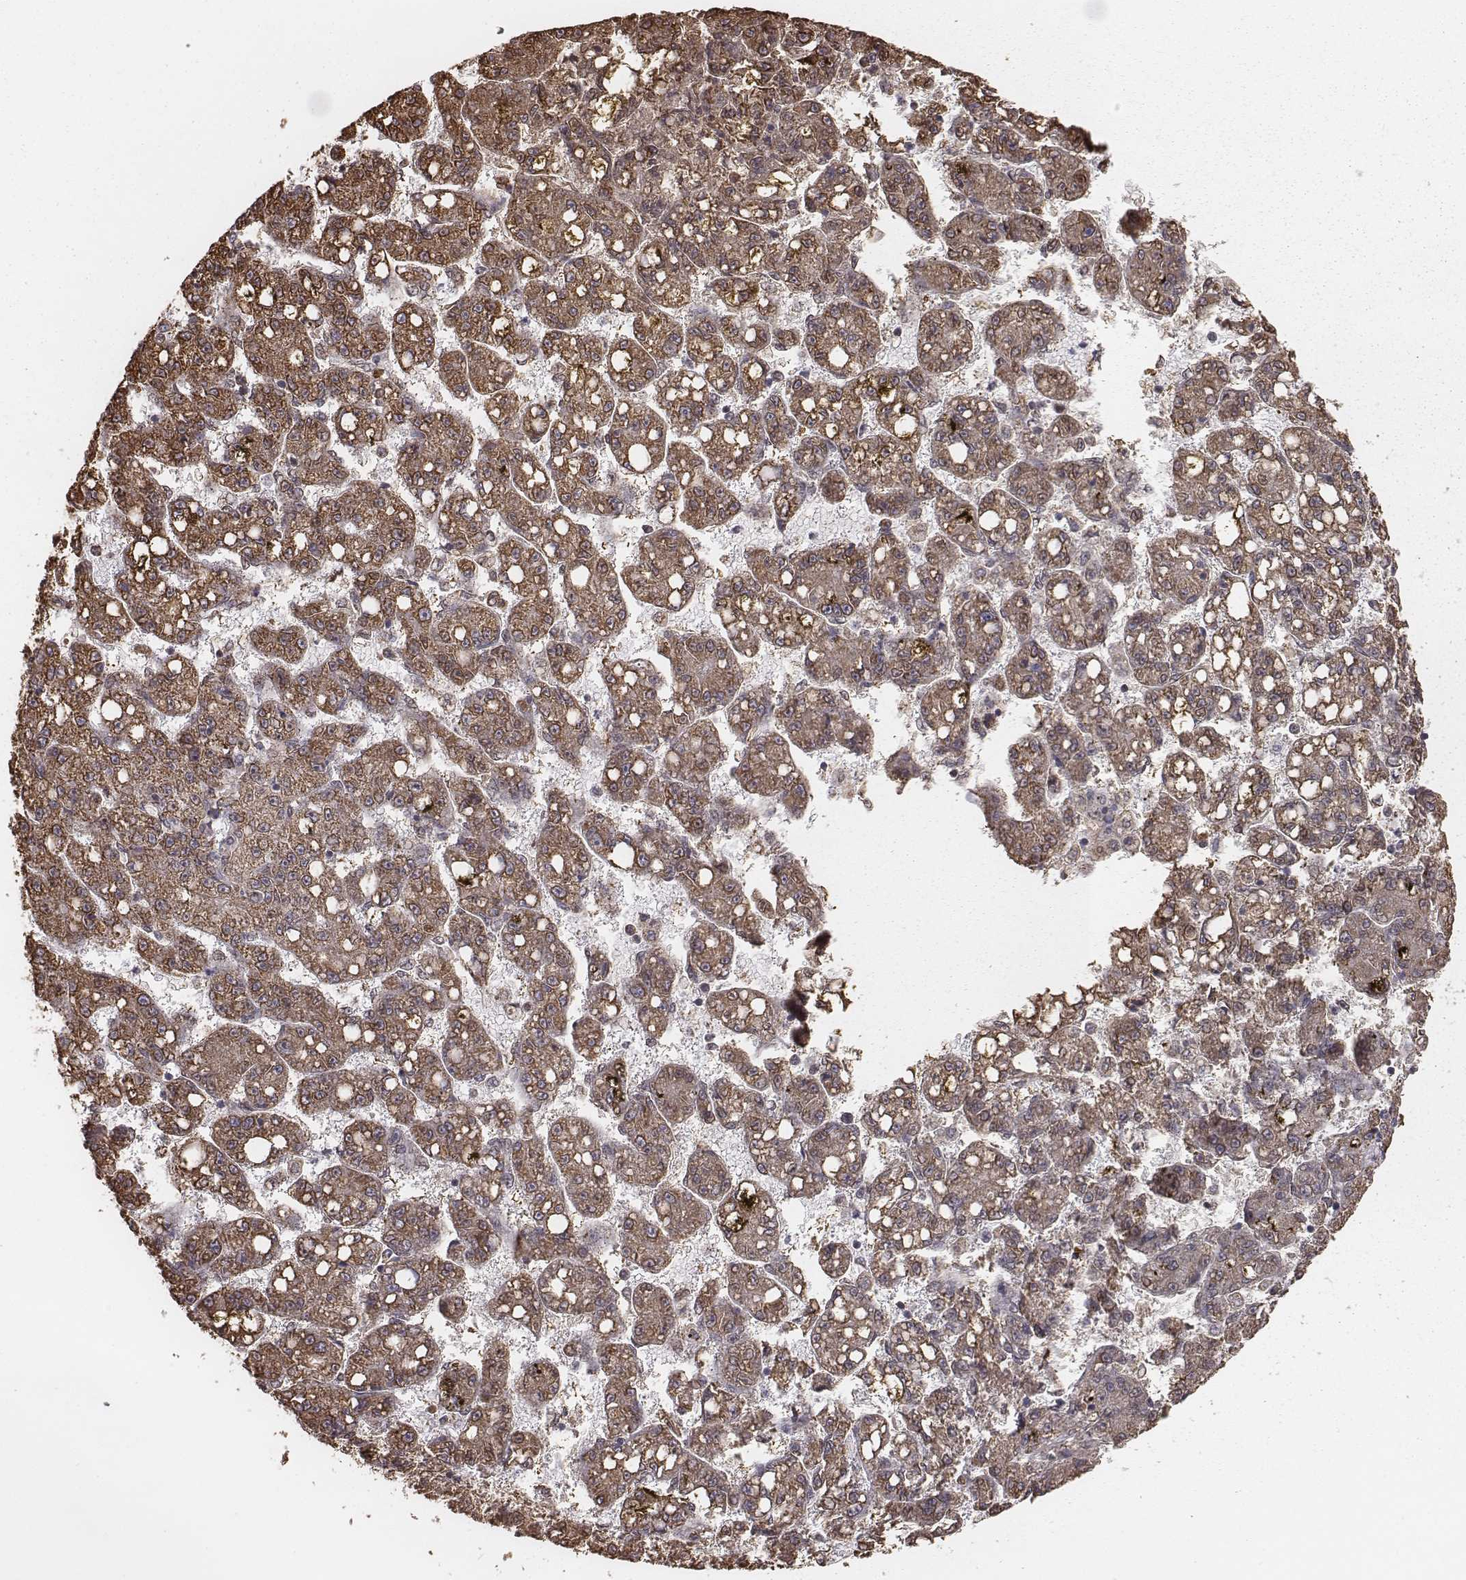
{"staining": {"intensity": "moderate", "quantity": "25%-75%", "location": "cytoplasmic/membranous"}, "tissue": "liver cancer", "cell_type": "Tumor cells", "image_type": "cancer", "snomed": [{"axis": "morphology", "description": "Carcinoma, Hepatocellular, NOS"}, {"axis": "topography", "description": "Liver"}], "caption": "Immunohistochemistry of liver hepatocellular carcinoma exhibits medium levels of moderate cytoplasmic/membranous positivity in approximately 25%-75% of tumor cells. Nuclei are stained in blue.", "gene": "ACOT2", "patient": {"sex": "female", "age": 65}}